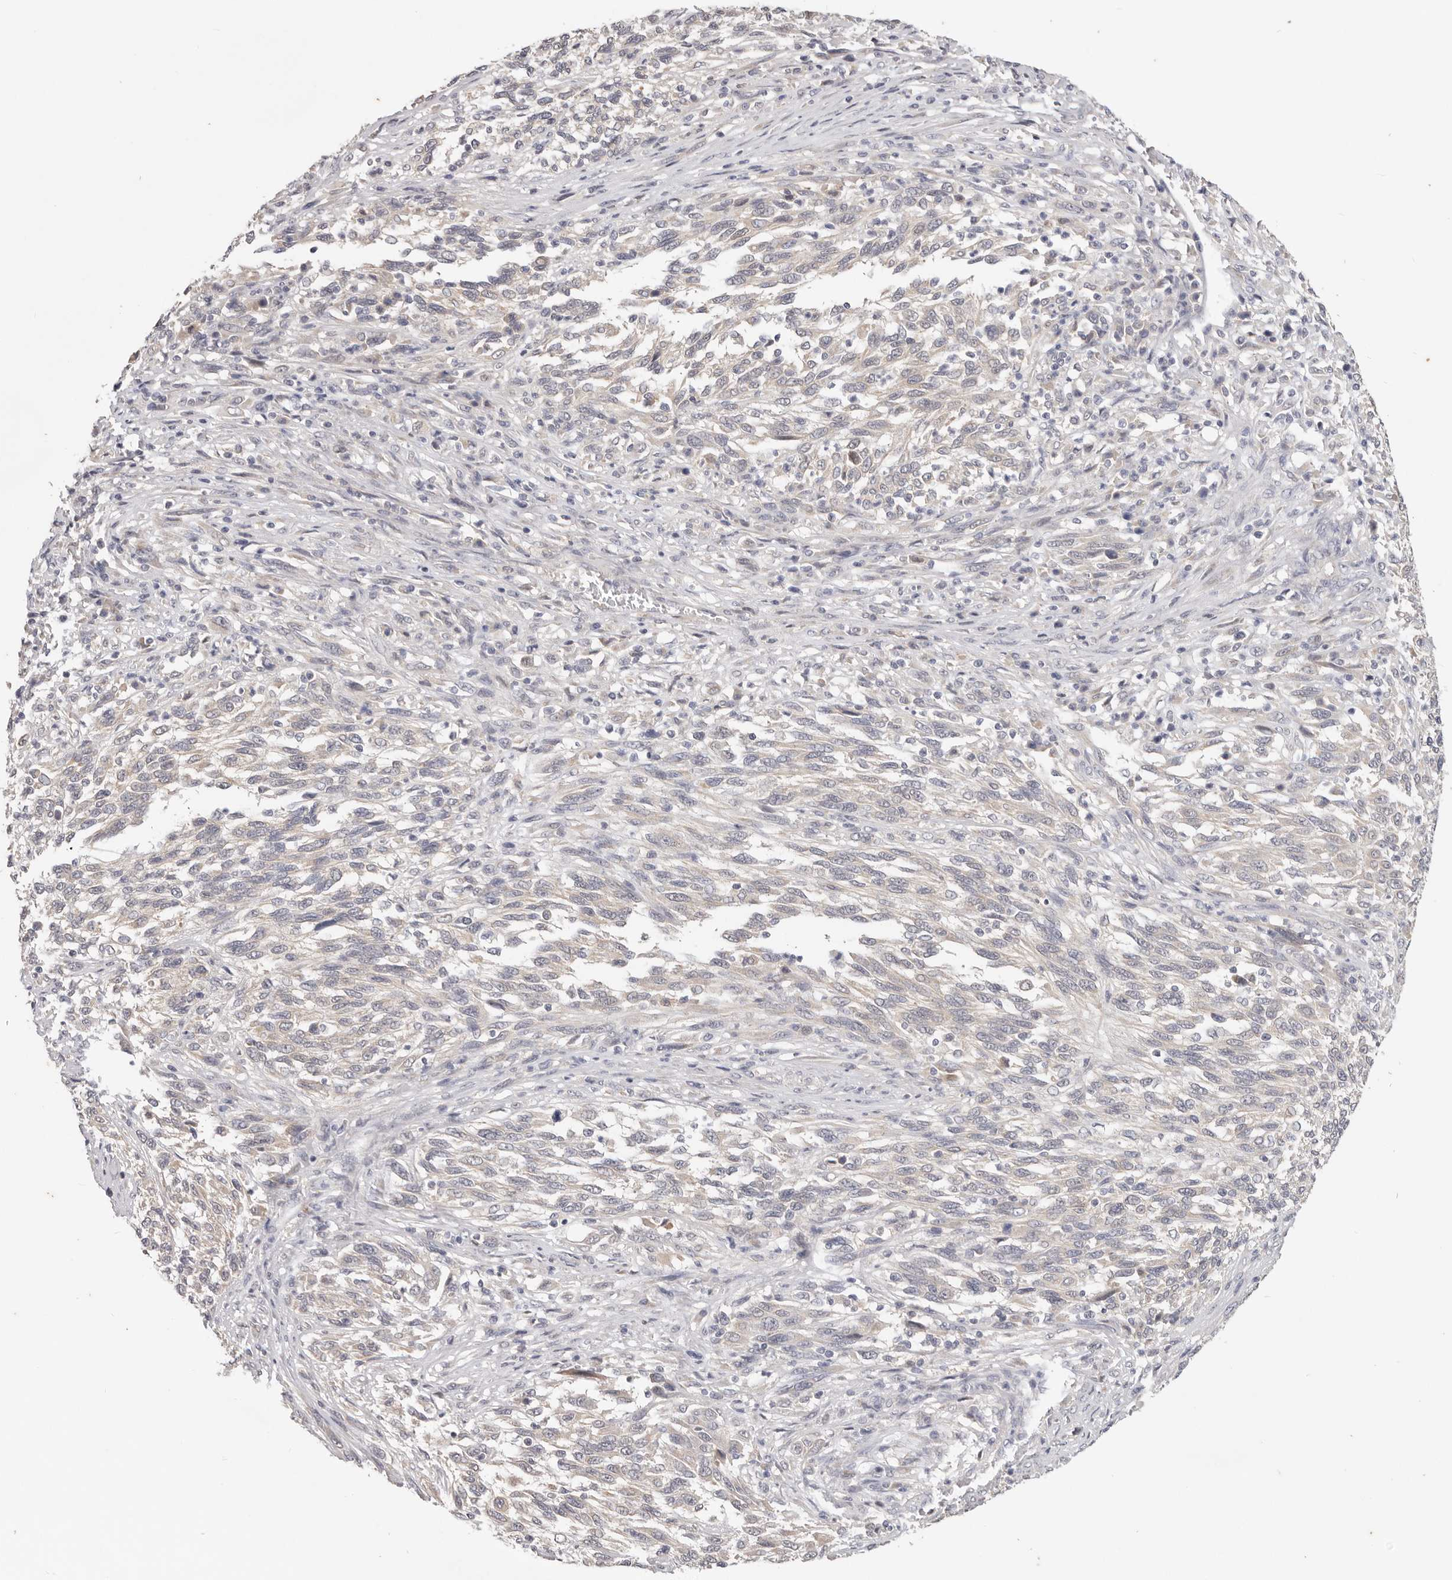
{"staining": {"intensity": "weak", "quantity": "<25%", "location": "cytoplasmic/membranous"}, "tissue": "melanoma", "cell_type": "Tumor cells", "image_type": "cancer", "snomed": [{"axis": "morphology", "description": "Malignant melanoma, Metastatic site"}, {"axis": "topography", "description": "Lymph node"}], "caption": "A high-resolution histopathology image shows IHC staining of malignant melanoma (metastatic site), which displays no significant expression in tumor cells.", "gene": "WDR77", "patient": {"sex": "male", "age": 61}}